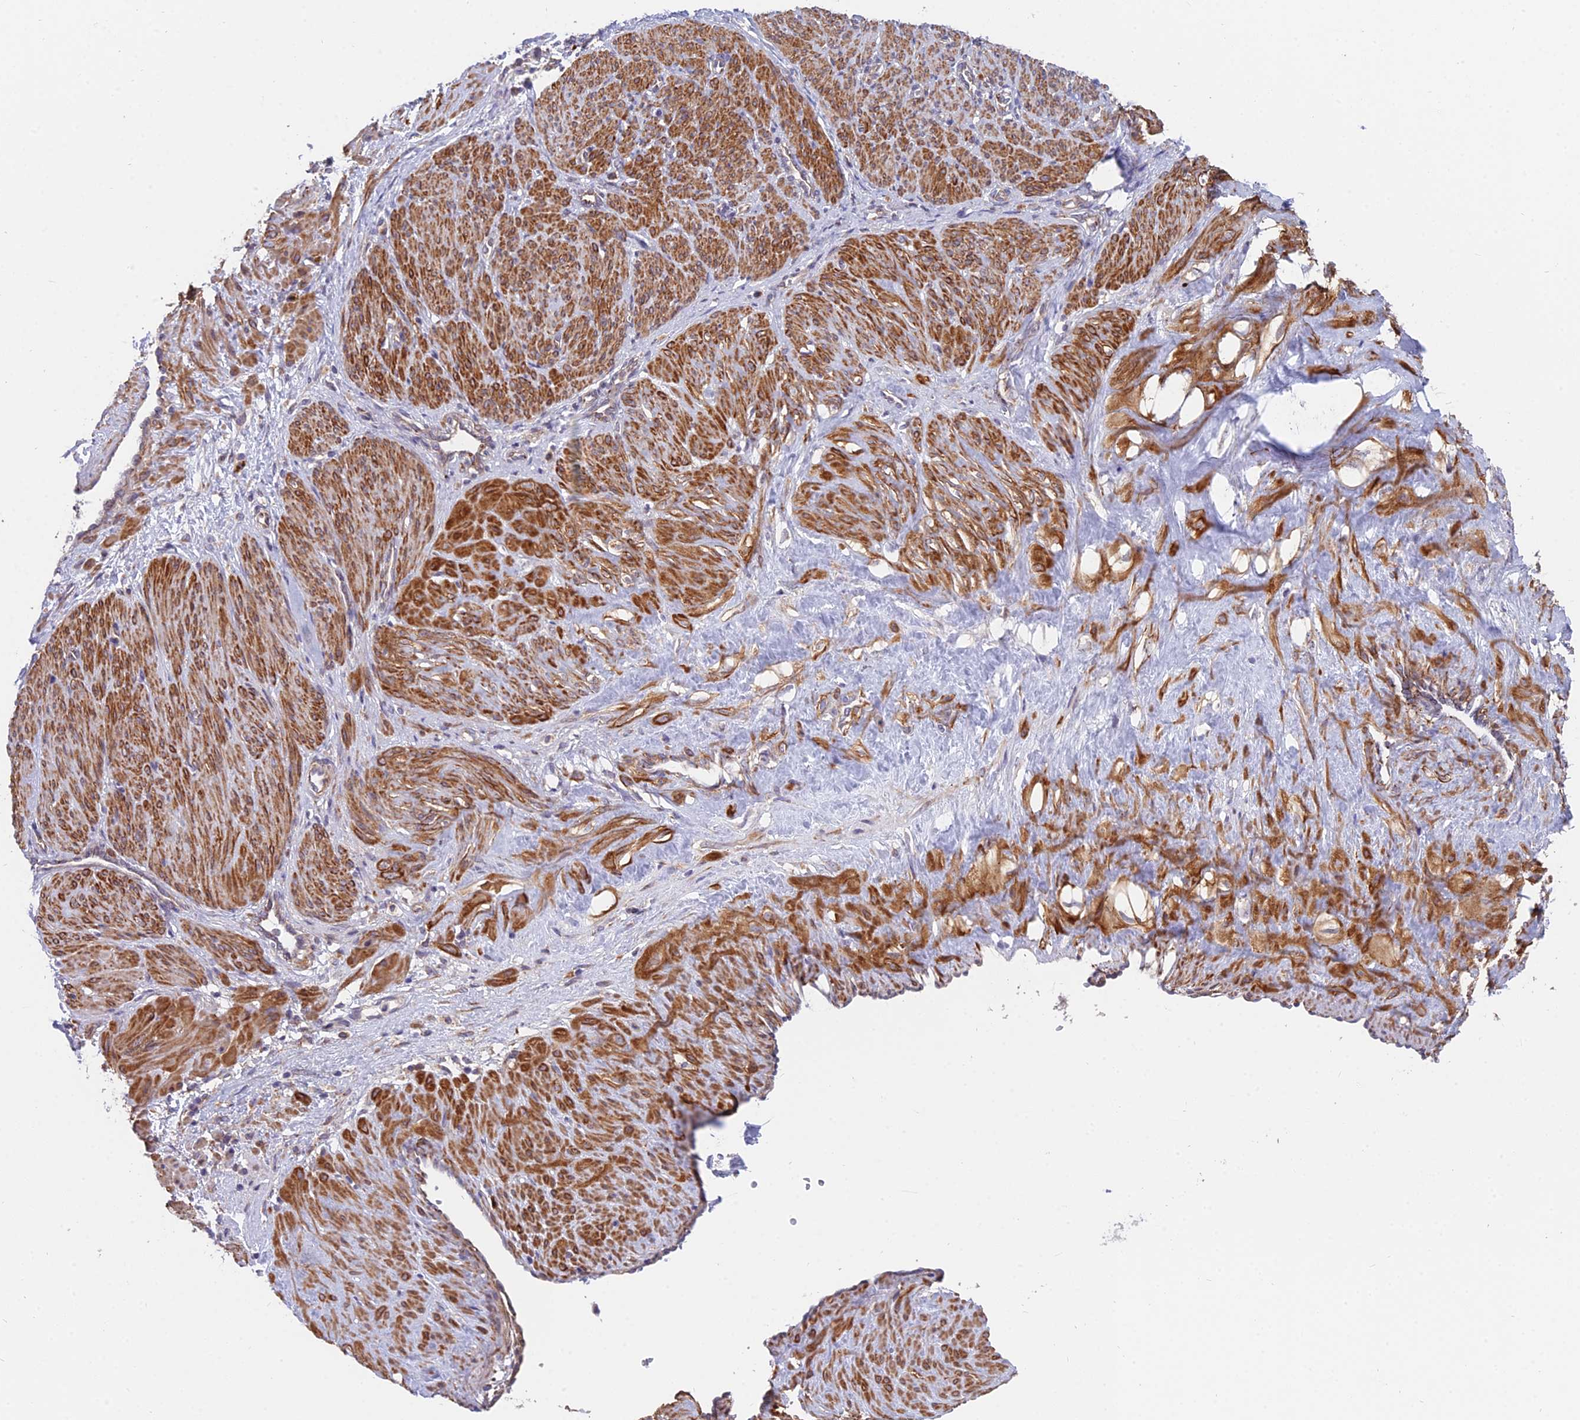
{"staining": {"intensity": "moderate", "quantity": ">75%", "location": "cytoplasmic/membranous"}, "tissue": "smooth muscle", "cell_type": "Smooth muscle cells", "image_type": "normal", "snomed": [{"axis": "morphology", "description": "Normal tissue, NOS"}, {"axis": "topography", "description": "Endometrium"}], "caption": "Protein analysis of unremarkable smooth muscle reveals moderate cytoplasmic/membranous staining in approximately >75% of smooth muscle cells.", "gene": "TBC1D20", "patient": {"sex": "female", "age": 33}}